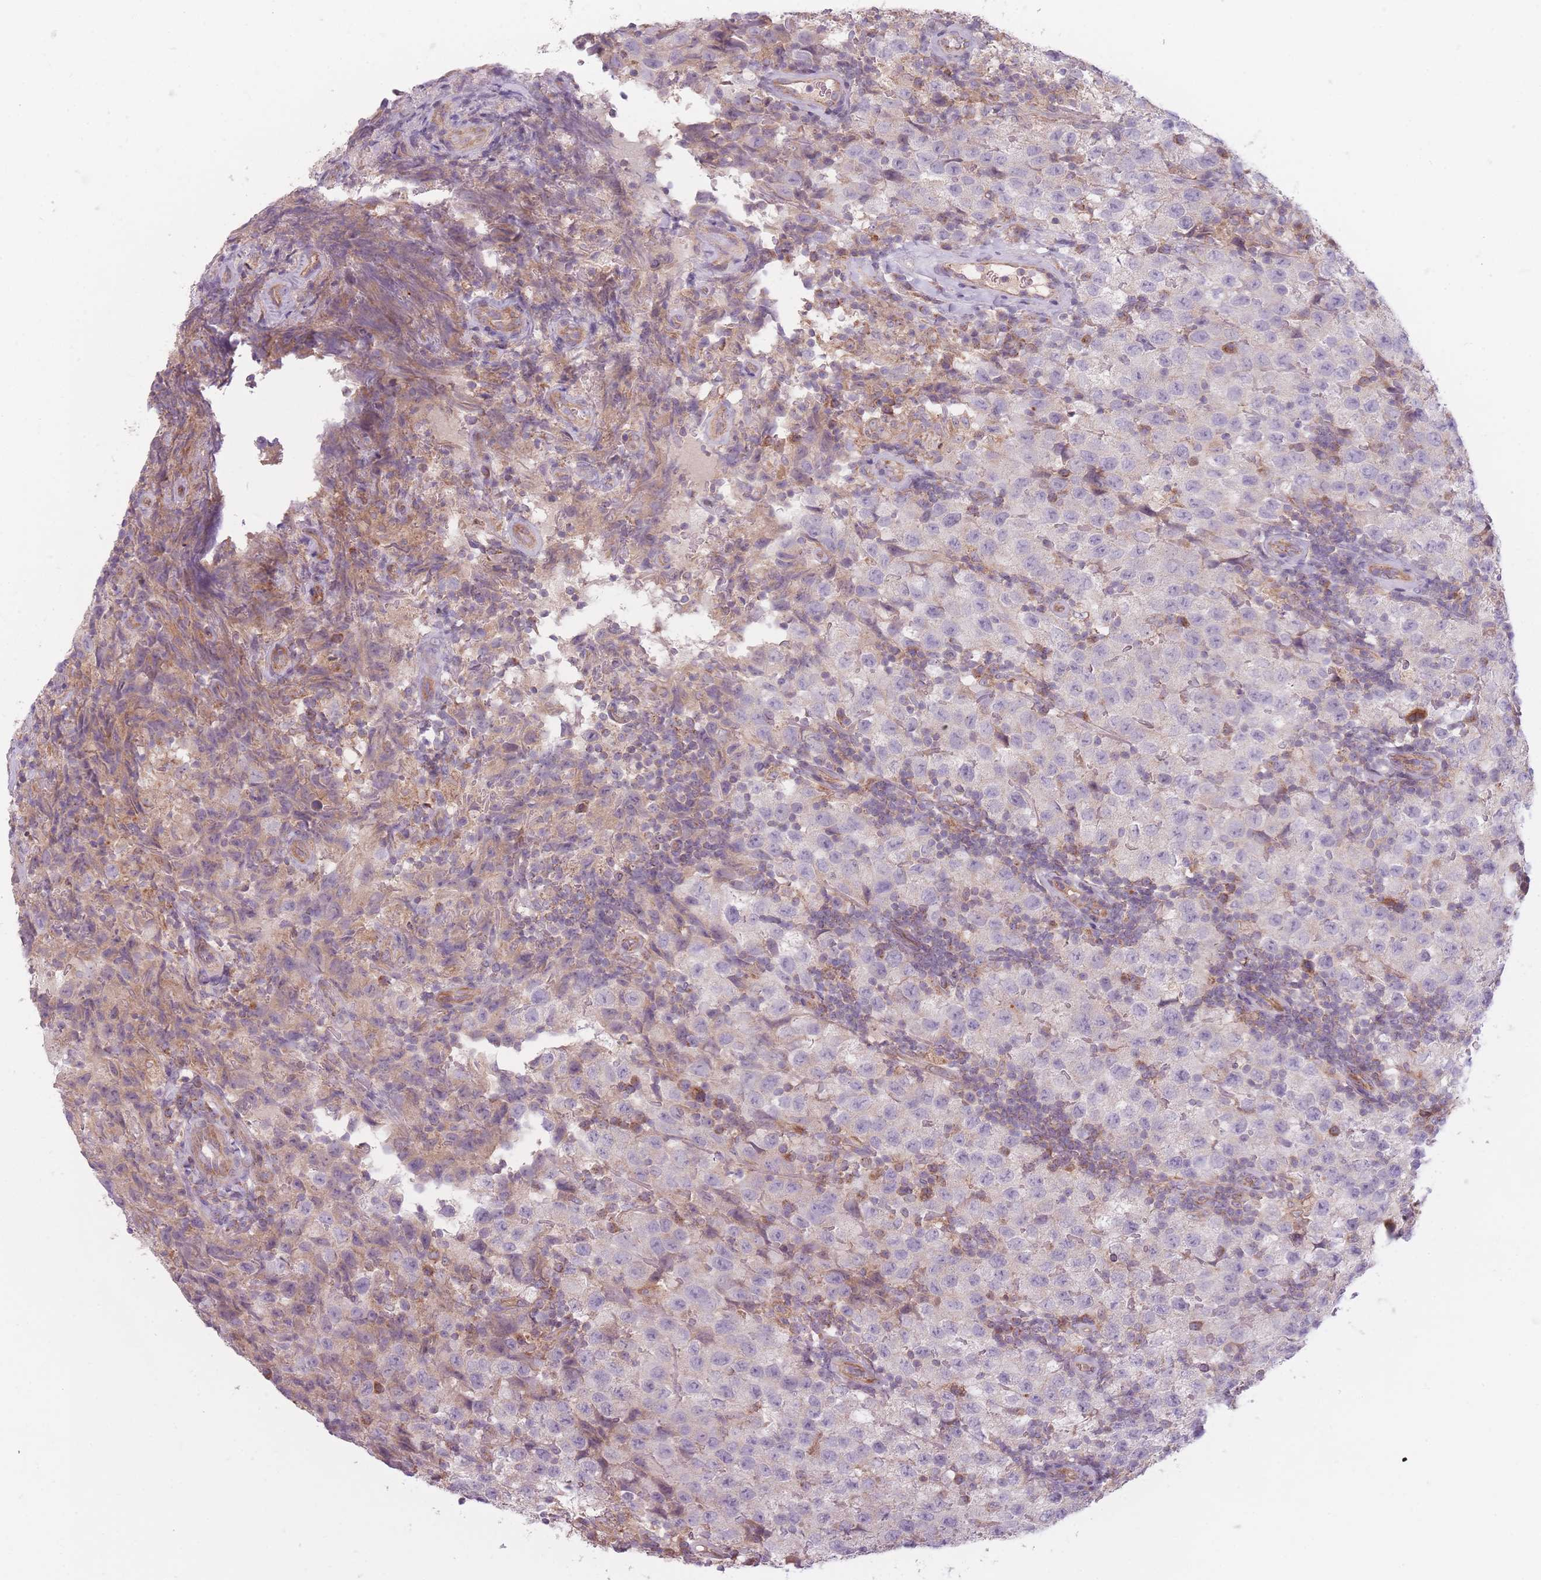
{"staining": {"intensity": "negative", "quantity": "none", "location": "none"}, "tissue": "testis cancer", "cell_type": "Tumor cells", "image_type": "cancer", "snomed": [{"axis": "morphology", "description": "Seminoma, NOS"}, {"axis": "morphology", "description": "Carcinoma, Embryonal, NOS"}, {"axis": "topography", "description": "Testis"}], "caption": "An image of human testis cancer is negative for staining in tumor cells. Nuclei are stained in blue.", "gene": "NT5DC2", "patient": {"sex": "male", "age": 41}}